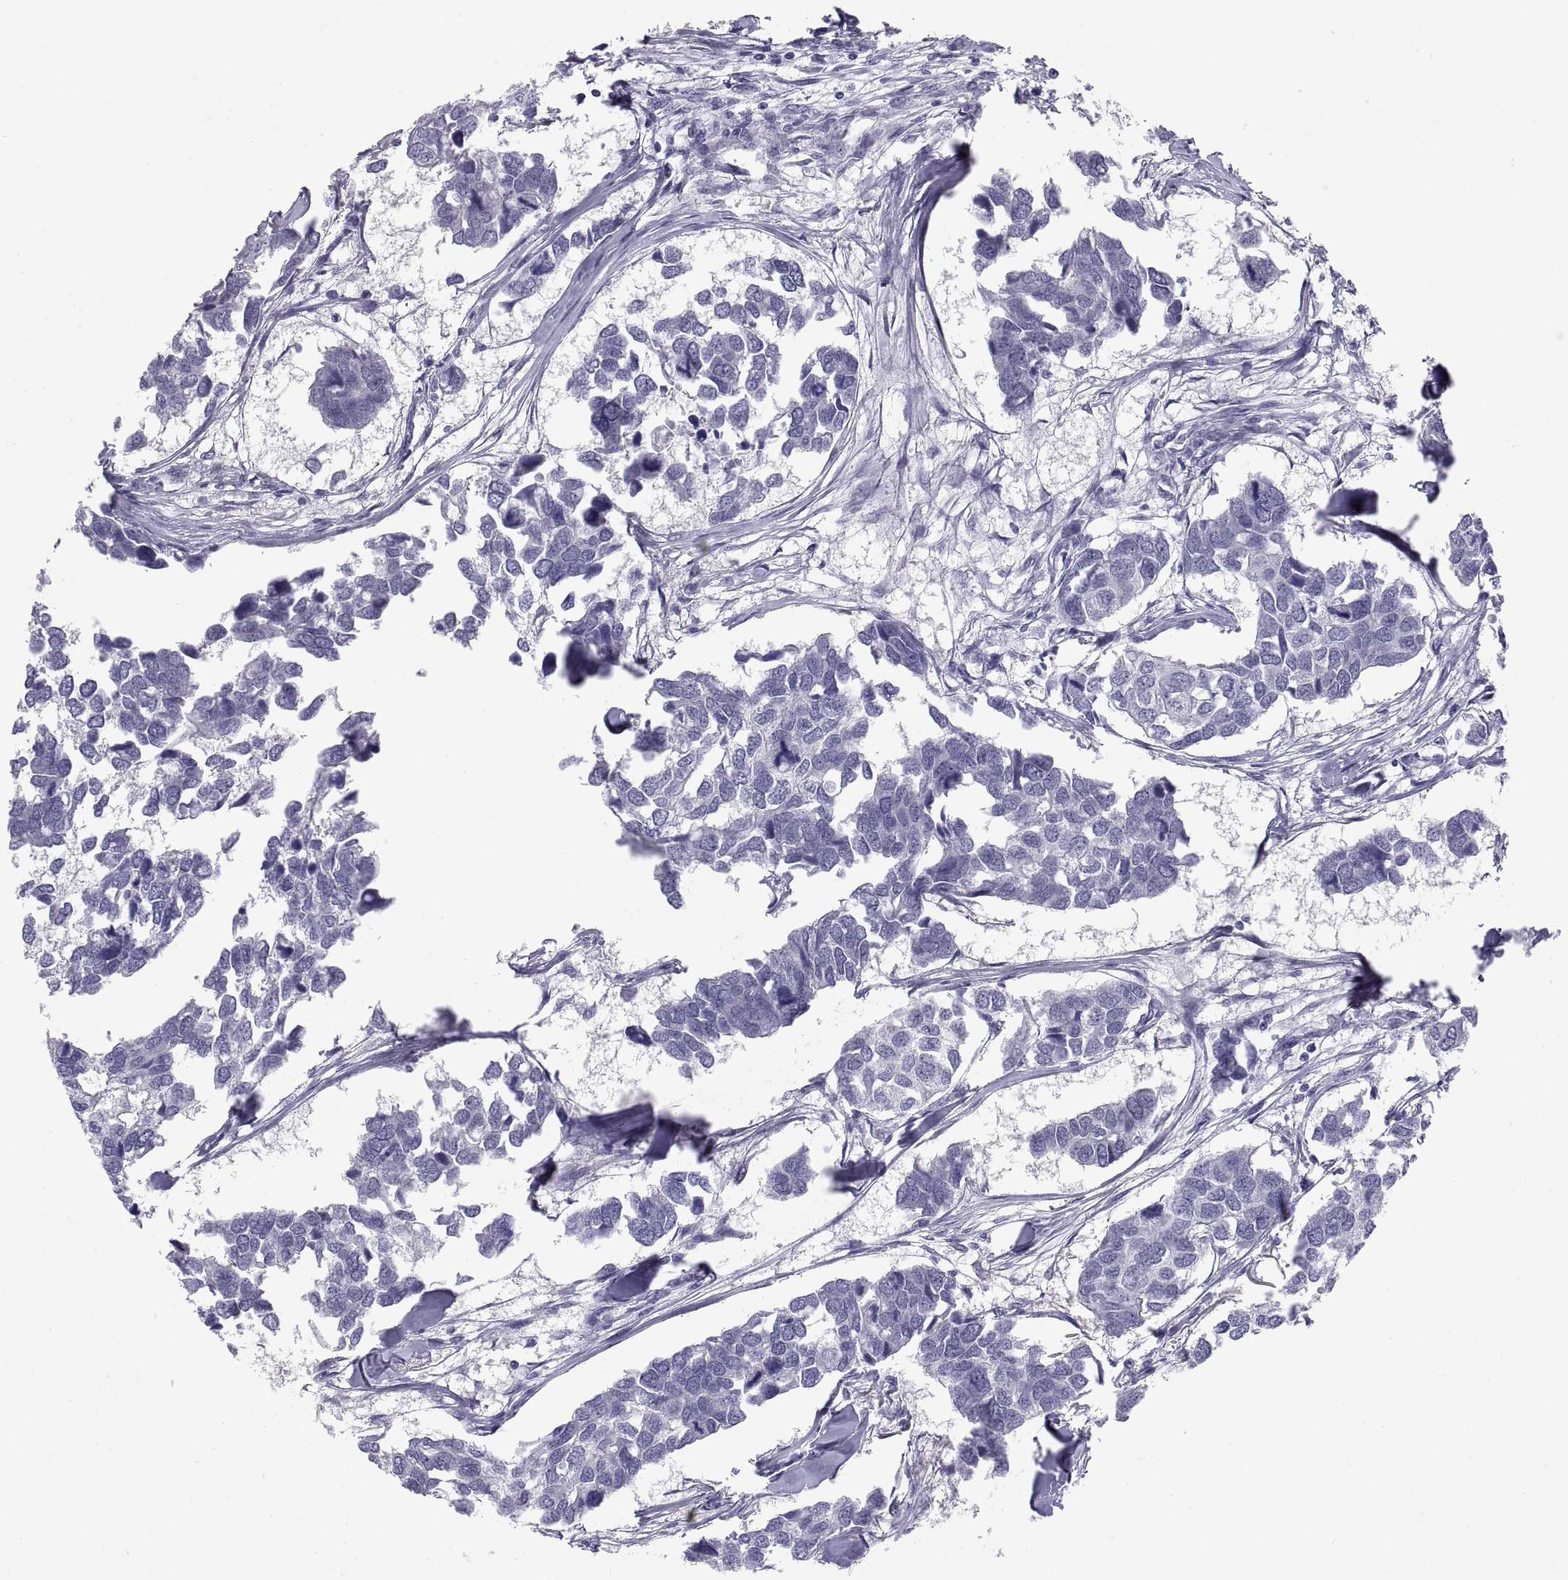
{"staining": {"intensity": "negative", "quantity": "none", "location": "none"}, "tissue": "breast cancer", "cell_type": "Tumor cells", "image_type": "cancer", "snomed": [{"axis": "morphology", "description": "Duct carcinoma"}, {"axis": "topography", "description": "Breast"}], "caption": "High magnification brightfield microscopy of breast cancer (intraductal carcinoma) stained with DAB (3,3'-diaminobenzidine) (brown) and counterstained with hematoxylin (blue): tumor cells show no significant staining.", "gene": "FAM170A", "patient": {"sex": "female", "age": 83}}